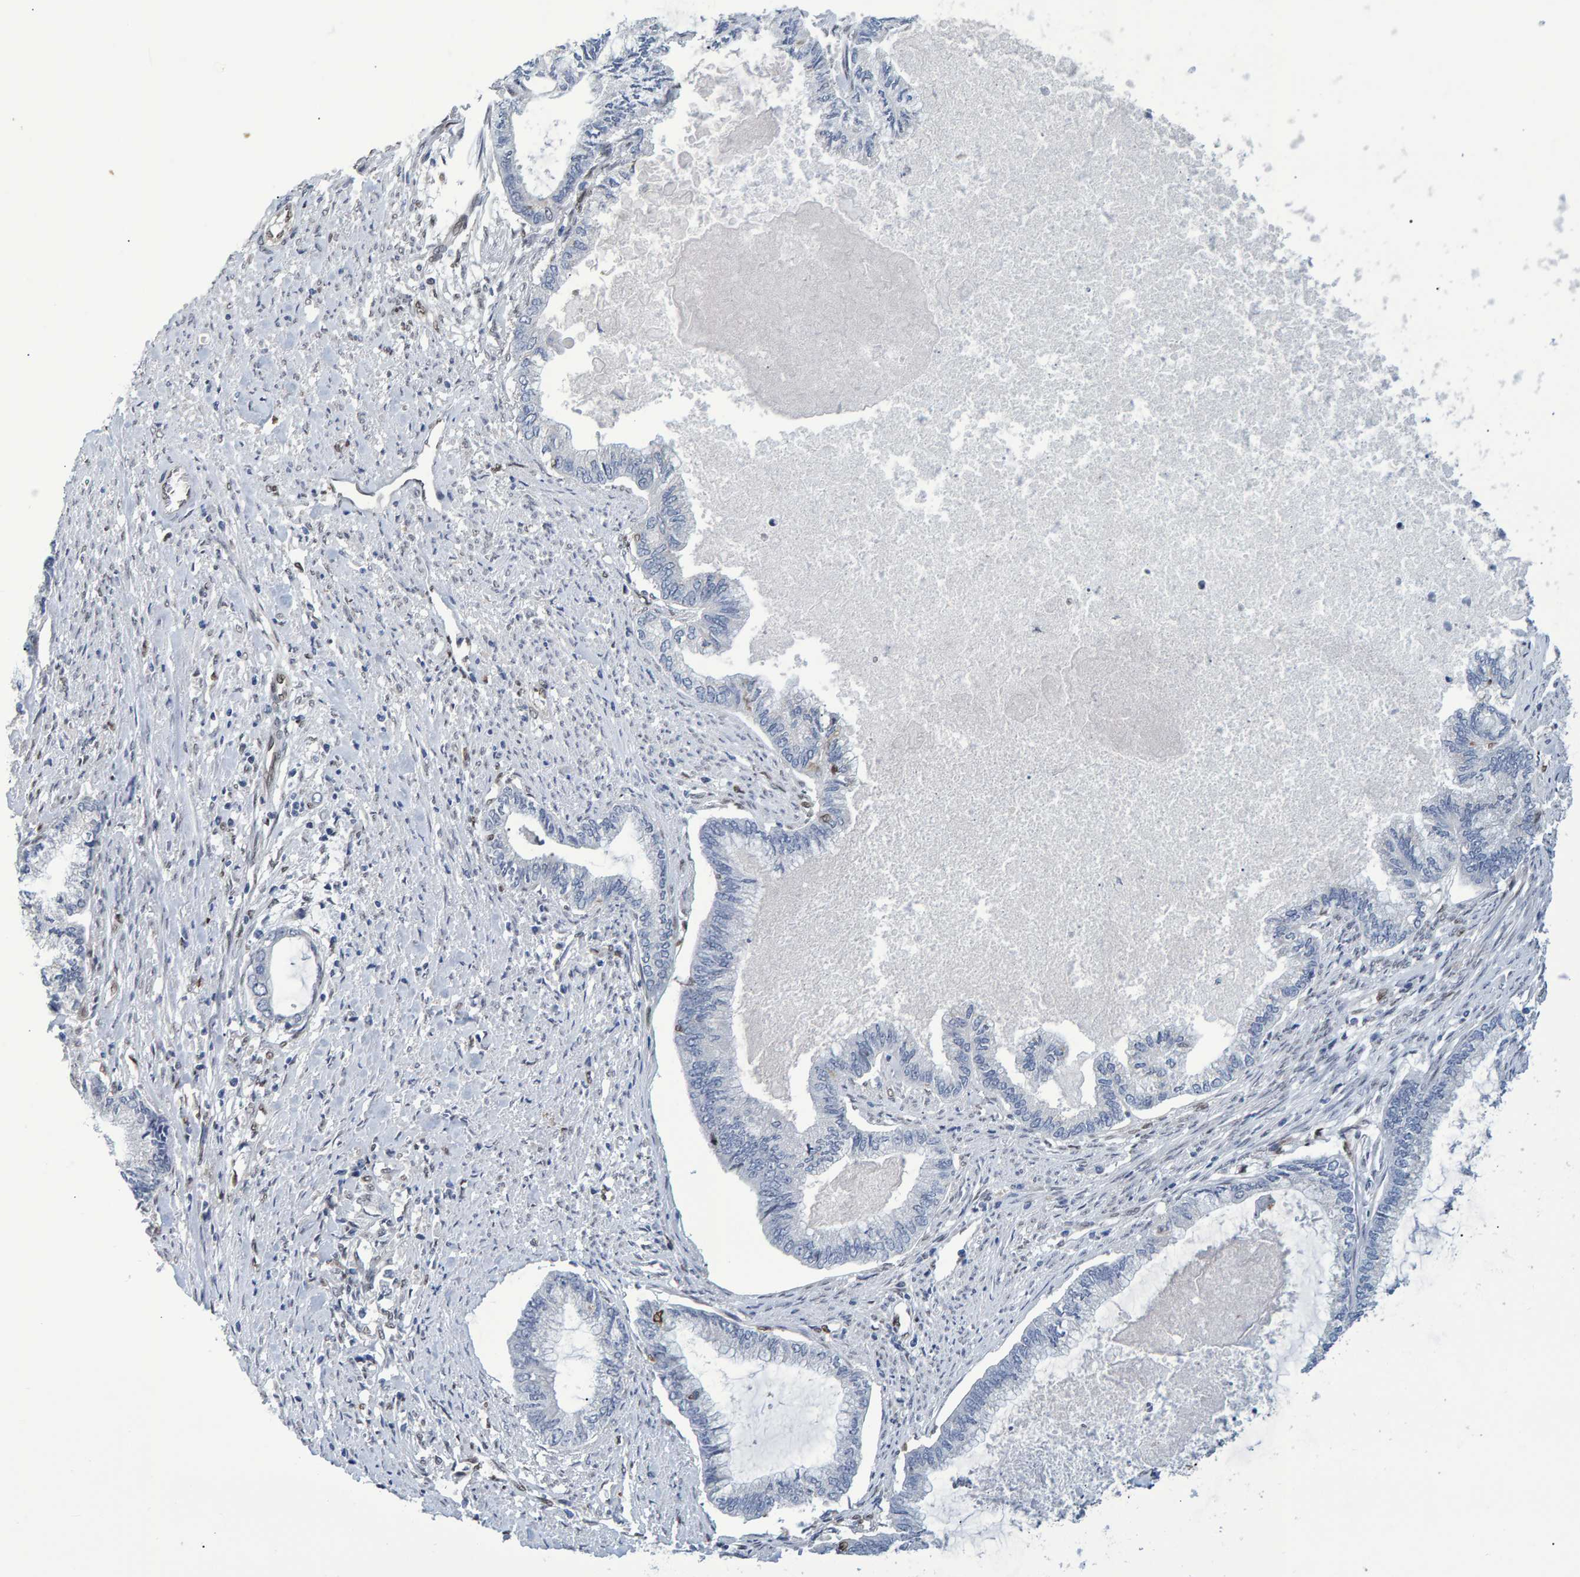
{"staining": {"intensity": "negative", "quantity": "none", "location": "none"}, "tissue": "endometrial cancer", "cell_type": "Tumor cells", "image_type": "cancer", "snomed": [{"axis": "morphology", "description": "Adenocarcinoma, NOS"}, {"axis": "topography", "description": "Endometrium"}], "caption": "Tumor cells show no significant expression in adenocarcinoma (endometrial).", "gene": "QKI", "patient": {"sex": "female", "age": 86}}